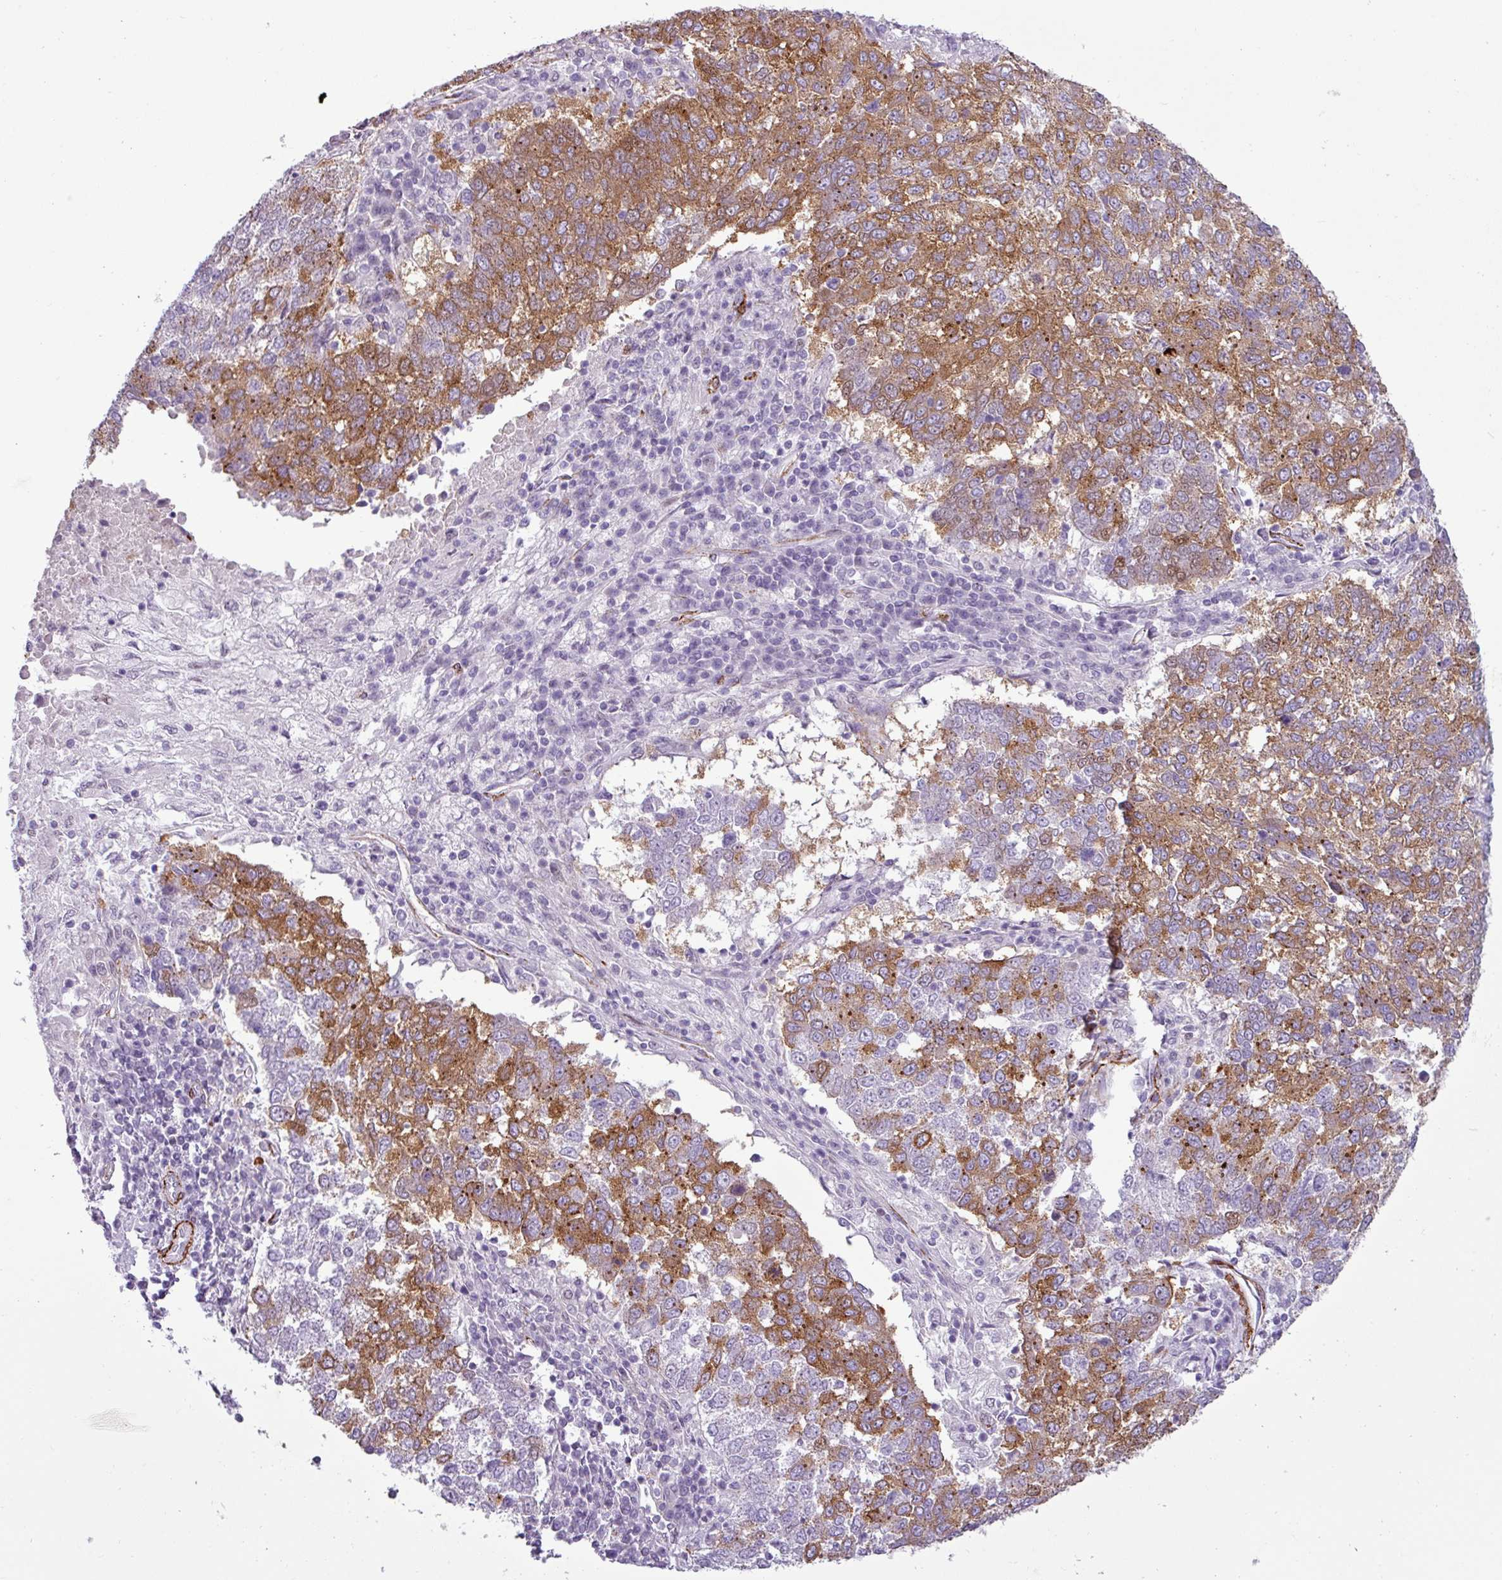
{"staining": {"intensity": "moderate", "quantity": ">75%", "location": "cytoplasmic/membranous"}, "tissue": "lung cancer", "cell_type": "Tumor cells", "image_type": "cancer", "snomed": [{"axis": "morphology", "description": "Squamous cell carcinoma, NOS"}, {"axis": "topography", "description": "Lung"}], "caption": "Protein staining demonstrates moderate cytoplasmic/membranous positivity in about >75% of tumor cells in lung cancer (squamous cell carcinoma). The protein of interest is shown in brown color, while the nuclei are stained blue.", "gene": "ATP10A", "patient": {"sex": "male", "age": 73}}